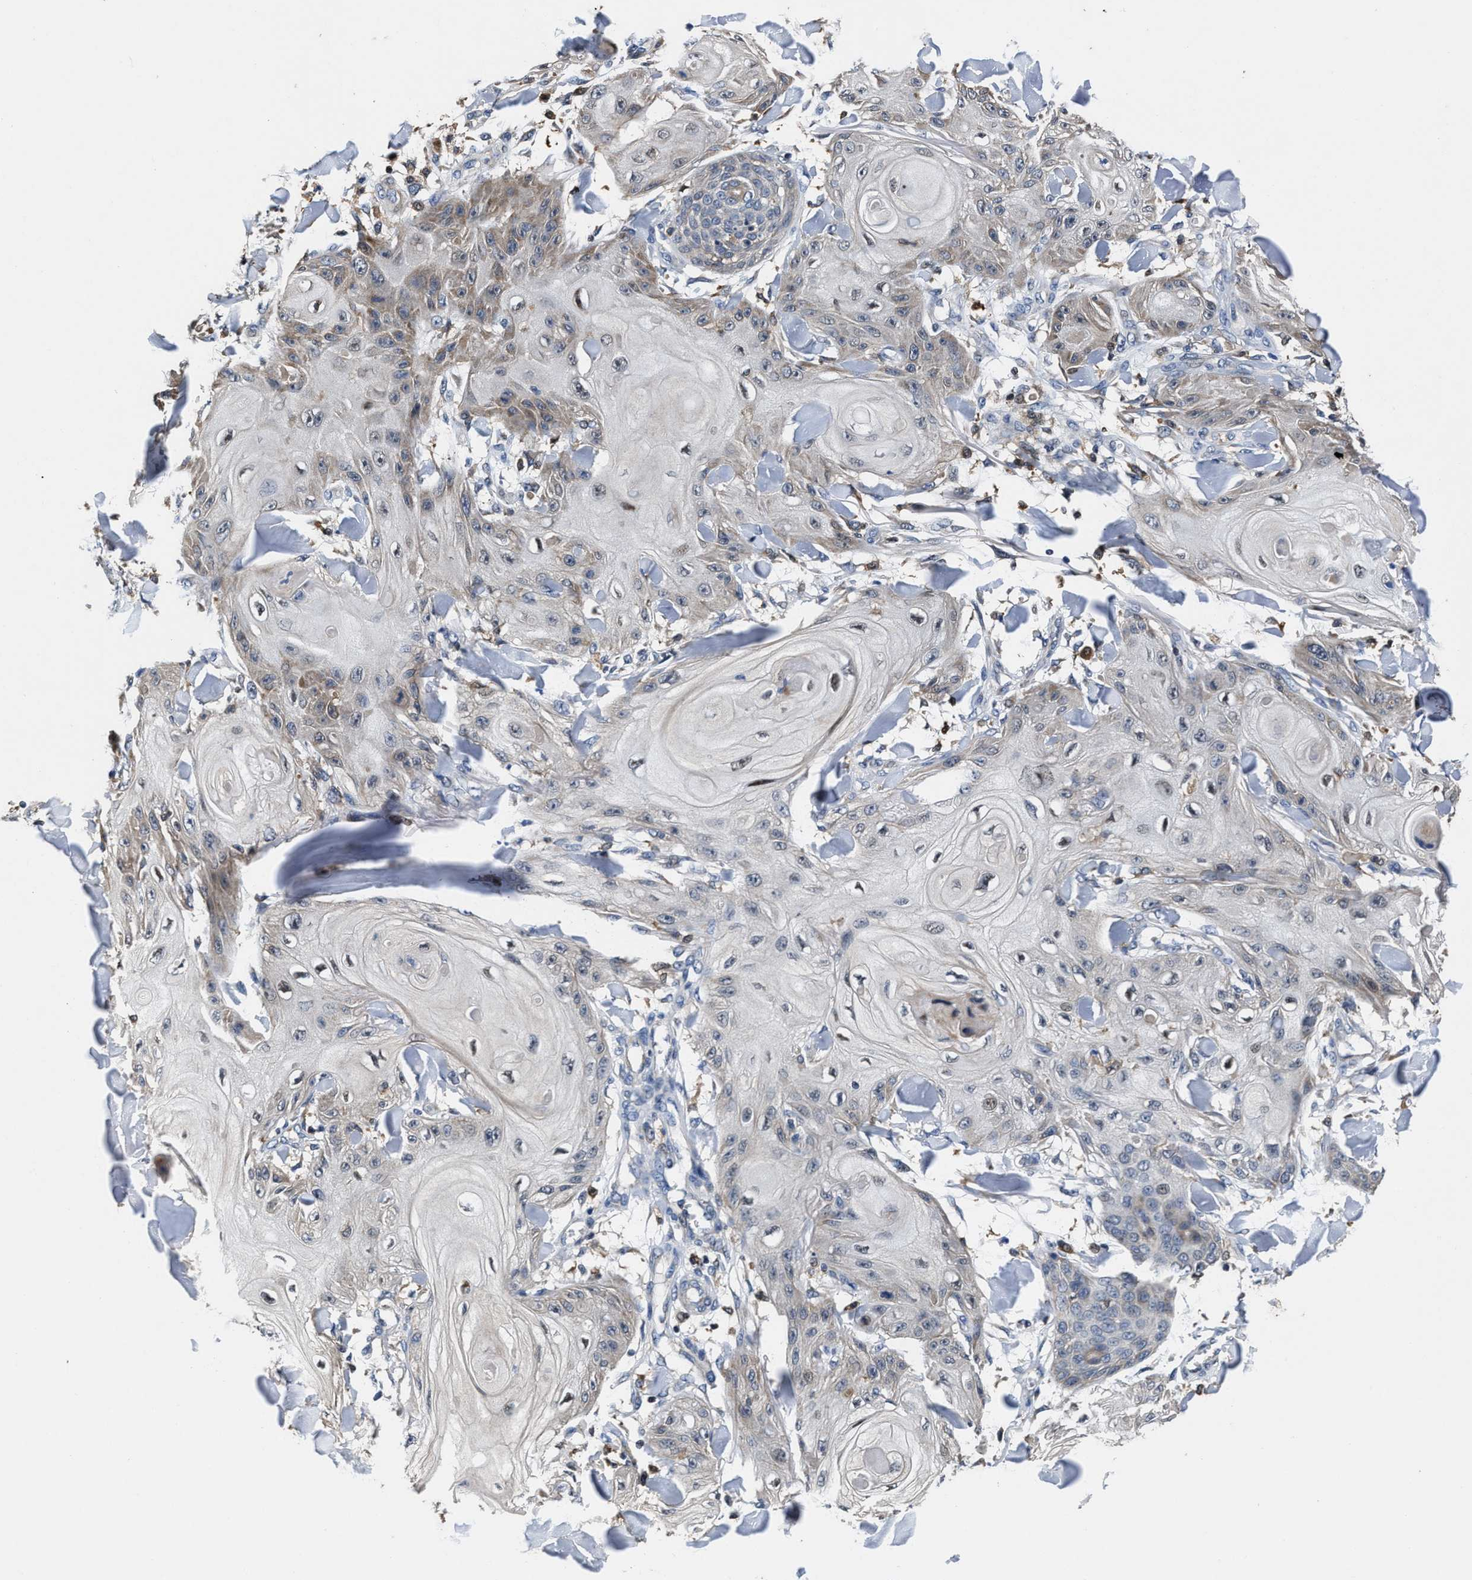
{"staining": {"intensity": "weak", "quantity": "<25%", "location": "cytoplasmic/membranous"}, "tissue": "skin cancer", "cell_type": "Tumor cells", "image_type": "cancer", "snomed": [{"axis": "morphology", "description": "Squamous cell carcinoma, NOS"}, {"axis": "topography", "description": "Skin"}], "caption": "IHC photomicrograph of neoplastic tissue: human skin cancer stained with DAB (3,3'-diaminobenzidine) demonstrates no significant protein positivity in tumor cells.", "gene": "RGS10", "patient": {"sex": "male", "age": 74}}